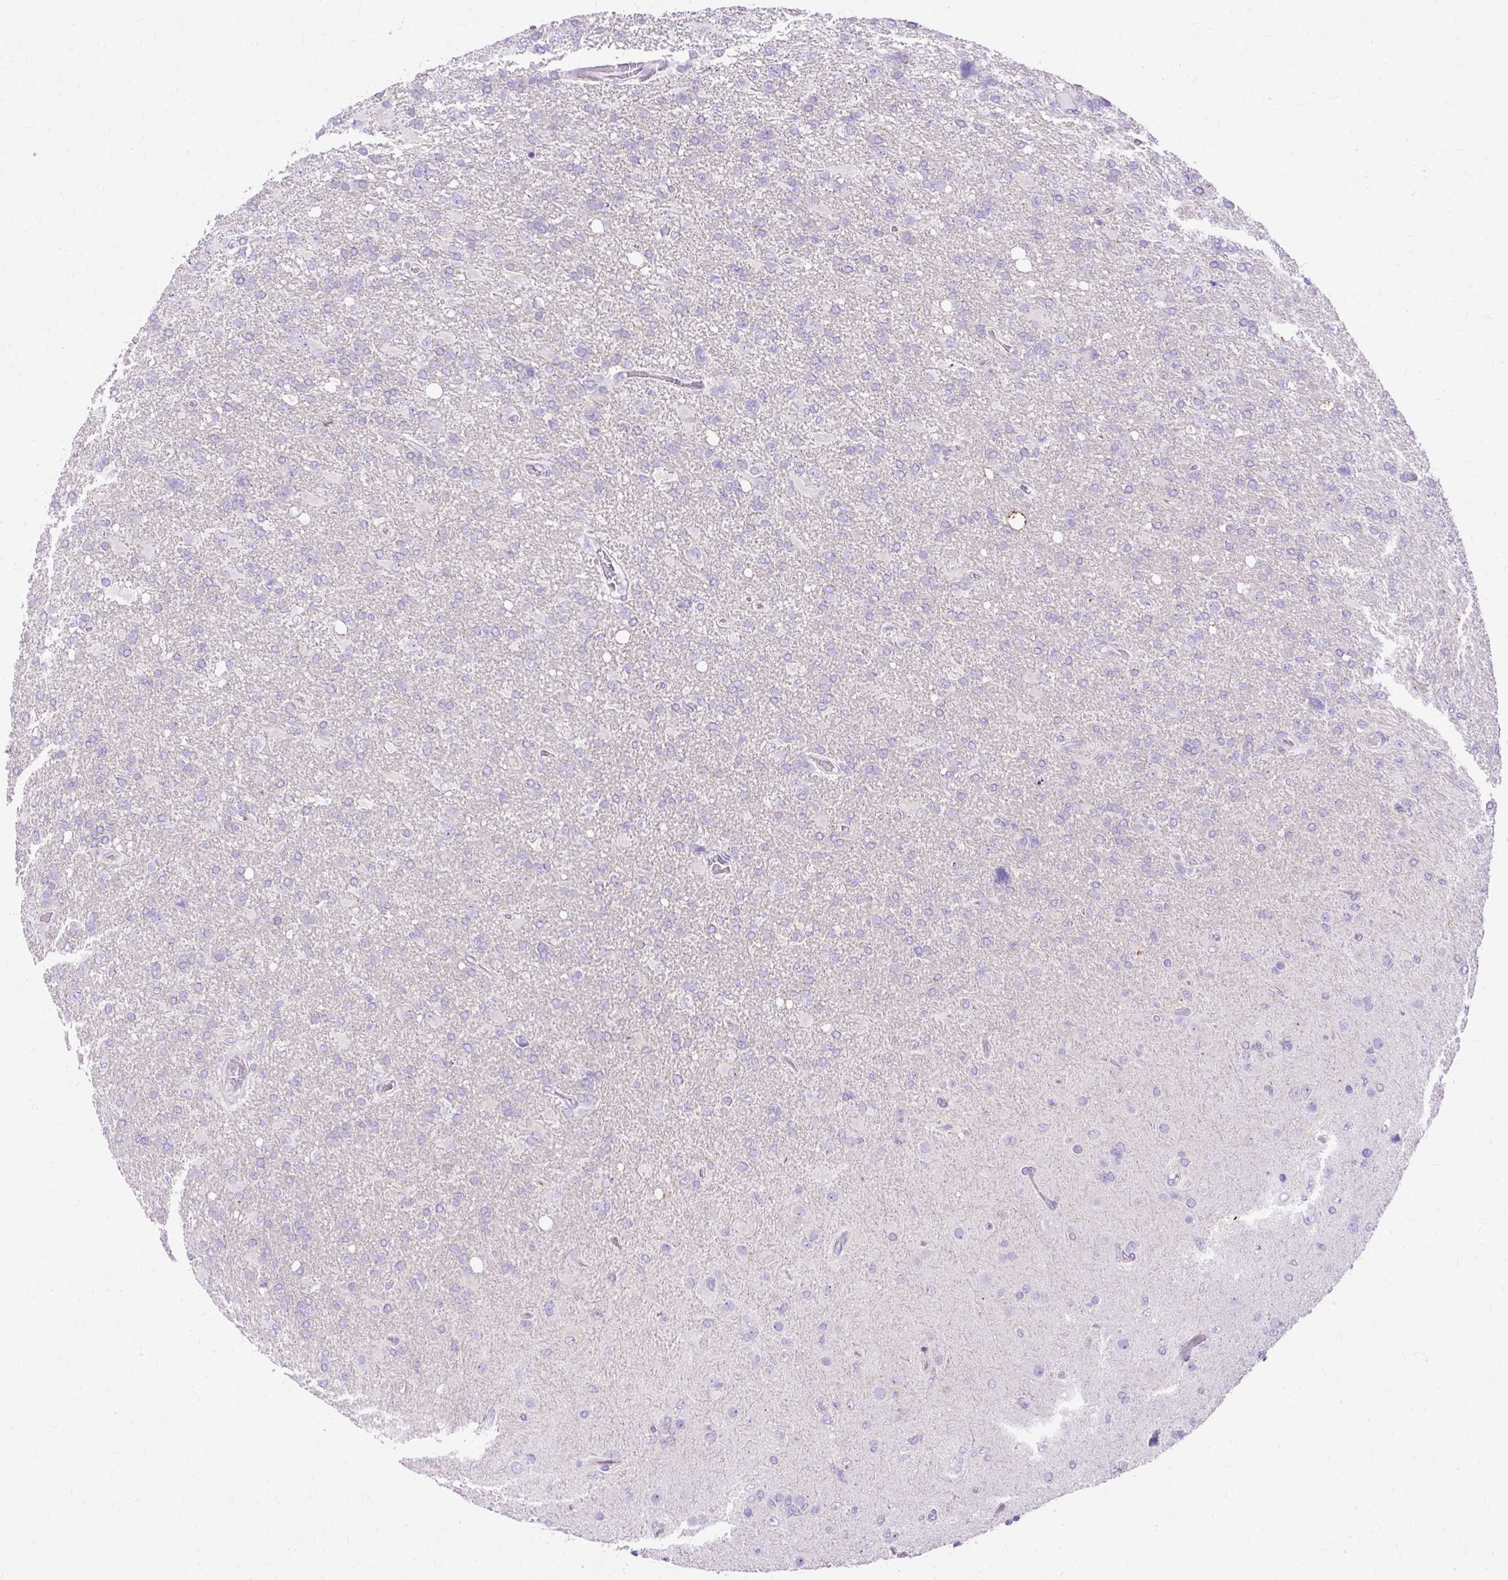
{"staining": {"intensity": "negative", "quantity": "none", "location": "none"}, "tissue": "glioma", "cell_type": "Tumor cells", "image_type": "cancer", "snomed": [{"axis": "morphology", "description": "Glioma, malignant, High grade"}, {"axis": "topography", "description": "Brain"}], "caption": "An immunohistochemistry image of malignant glioma (high-grade) is shown. There is no staining in tumor cells of malignant glioma (high-grade).", "gene": "MYO6", "patient": {"sex": "male", "age": 61}}